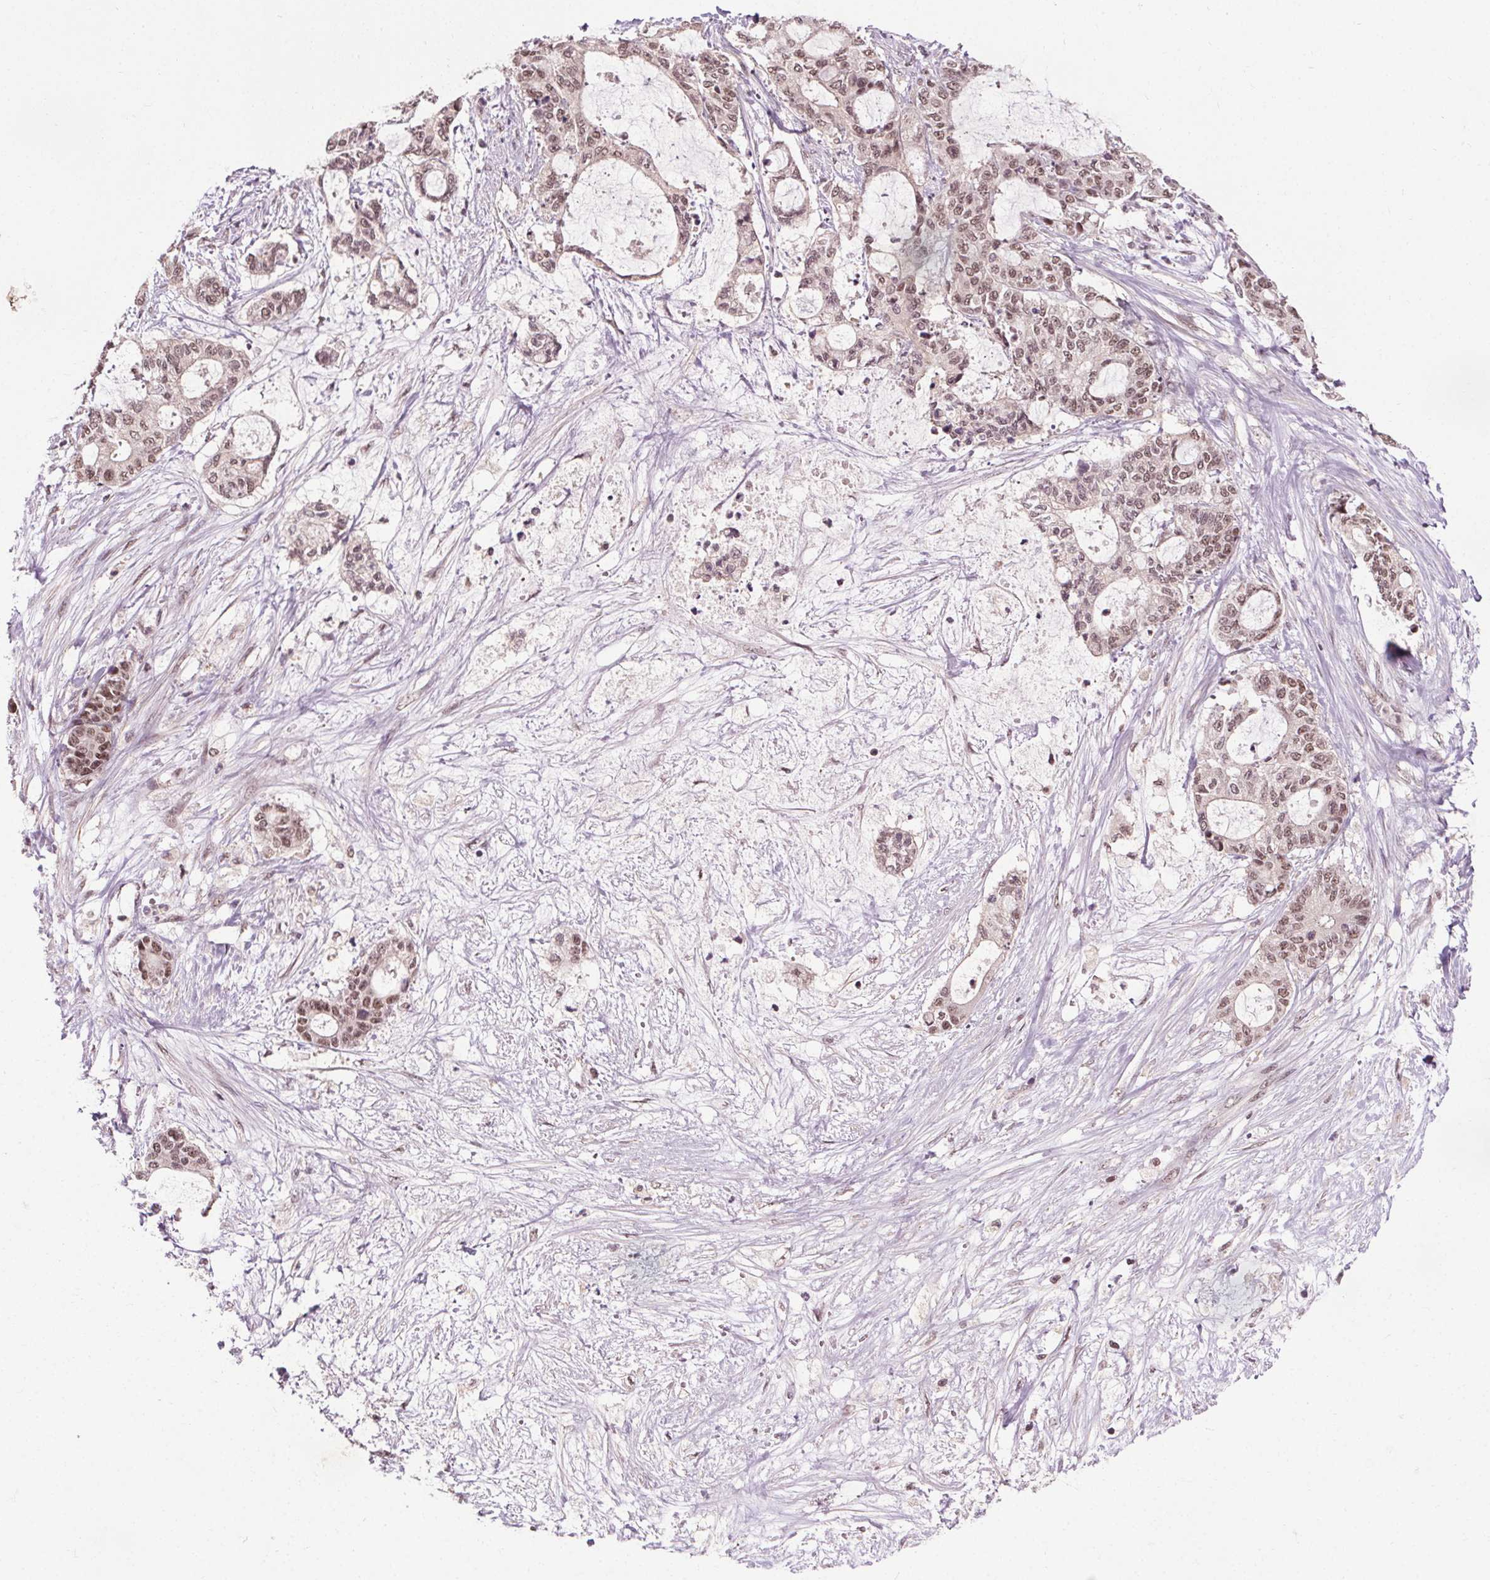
{"staining": {"intensity": "moderate", "quantity": ">75%", "location": "nuclear"}, "tissue": "liver cancer", "cell_type": "Tumor cells", "image_type": "cancer", "snomed": [{"axis": "morphology", "description": "Normal tissue, NOS"}, {"axis": "morphology", "description": "Cholangiocarcinoma"}, {"axis": "topography", "description": "Liver"}, {"axis": "topography", "description": "Peripheral nerve tissue"}], "caption": "IHC of human cholangiocarcinoma (liver) exhibits medium levels of moderate nuclear positivity in approximately >75% of tumor cells.", "gene": "MED6", "patient": {"sex": "female", "age": 73}}